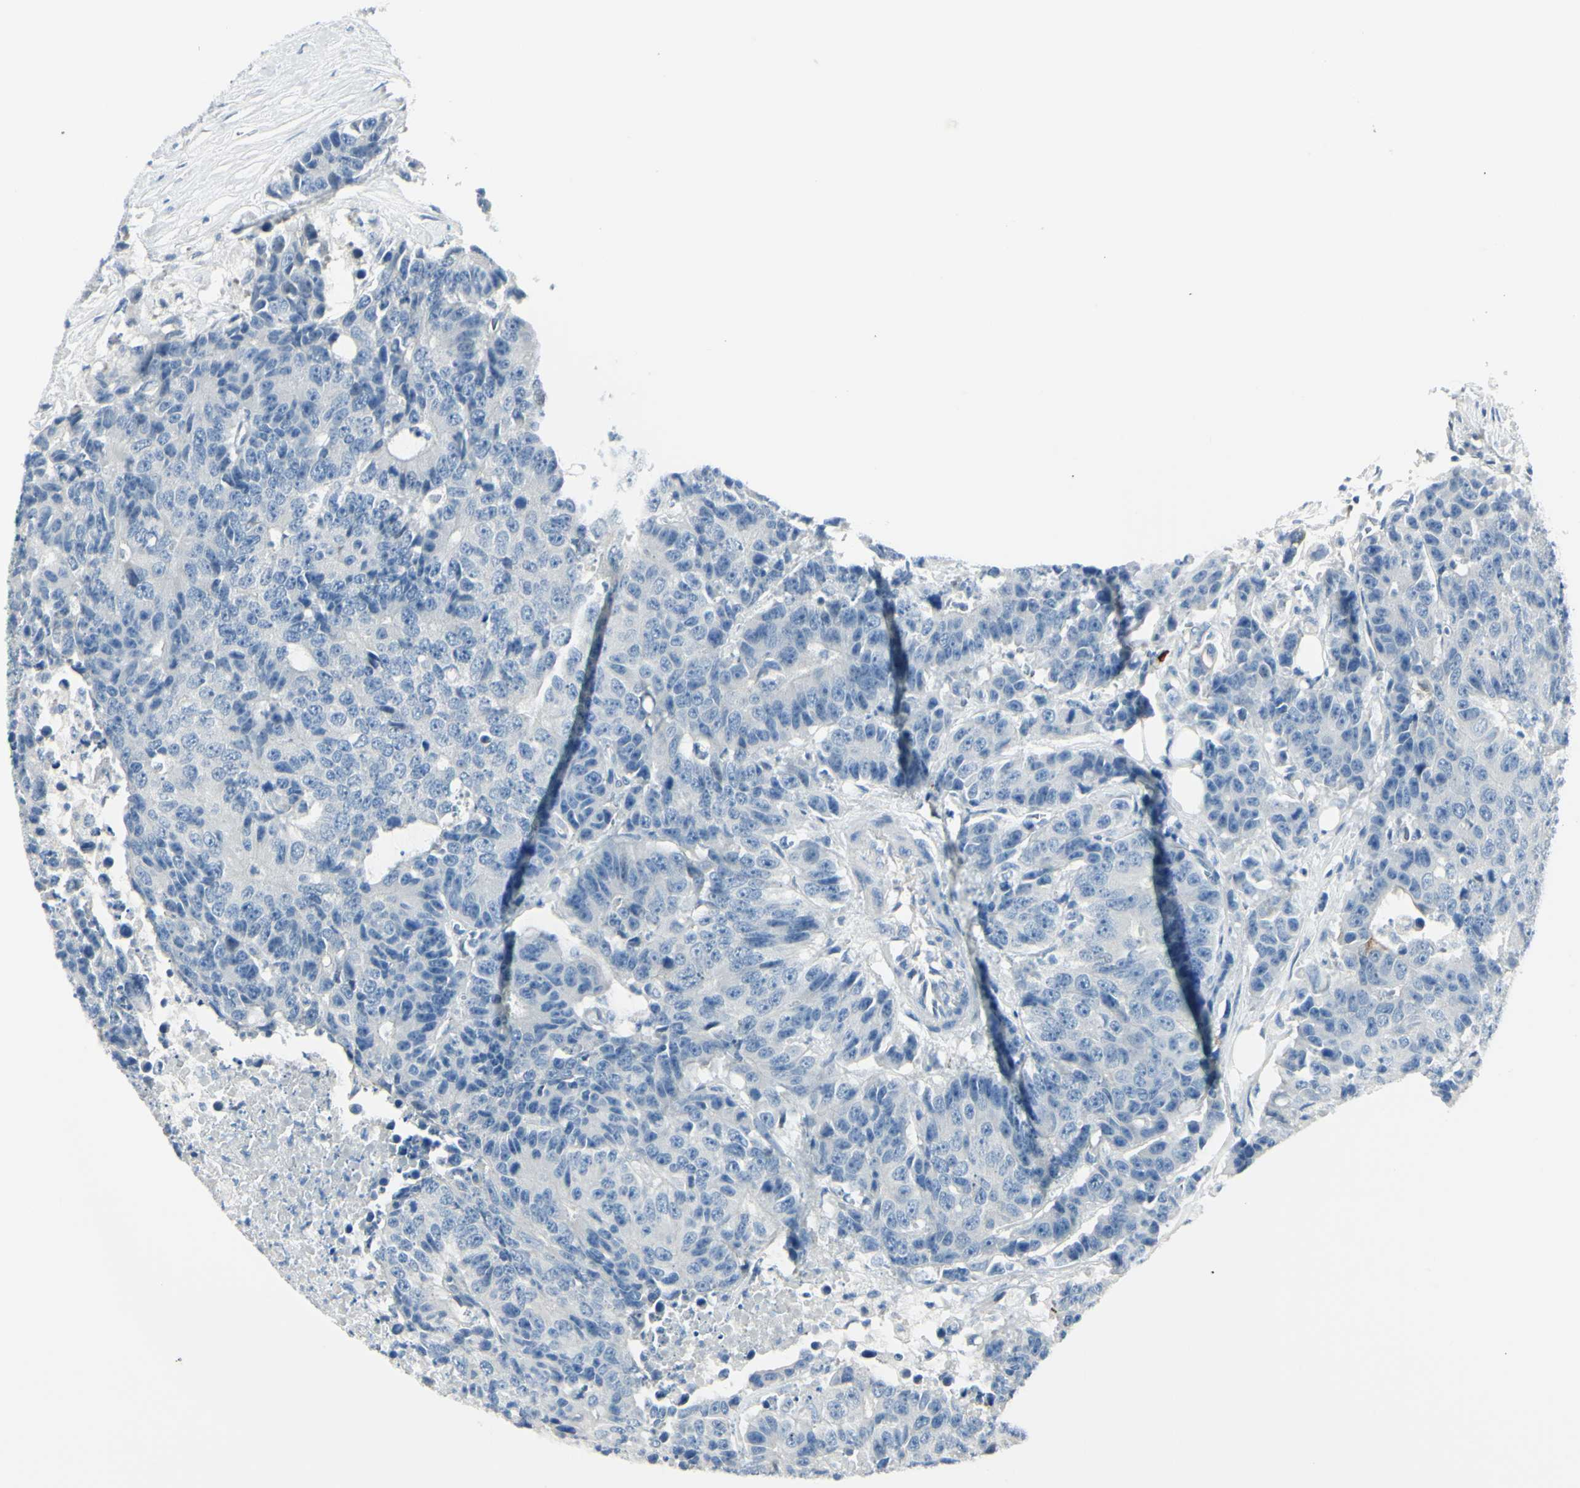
{"staining": {"intensity": "negative", "quantity": "none", "location": "none"}, "tissue": "colorectal cancer", "cell_type": "Tumor cells", "image_type": "cancer", "snomed": [{"axis": "morphology", "description": "Adenocarcinoma, NOS"}, {"axis": "topography", "description": "Colon"}], "caption": "The photomicrograph displays no staining of tumor cells in colorectal cancer. (Stains: DAB IHC with hematoxylin counter stain, Microscopy: brightfield microscopy at high magnification).", "gene": "DLG4", "patient": {"sex": "female", "age": 86}}